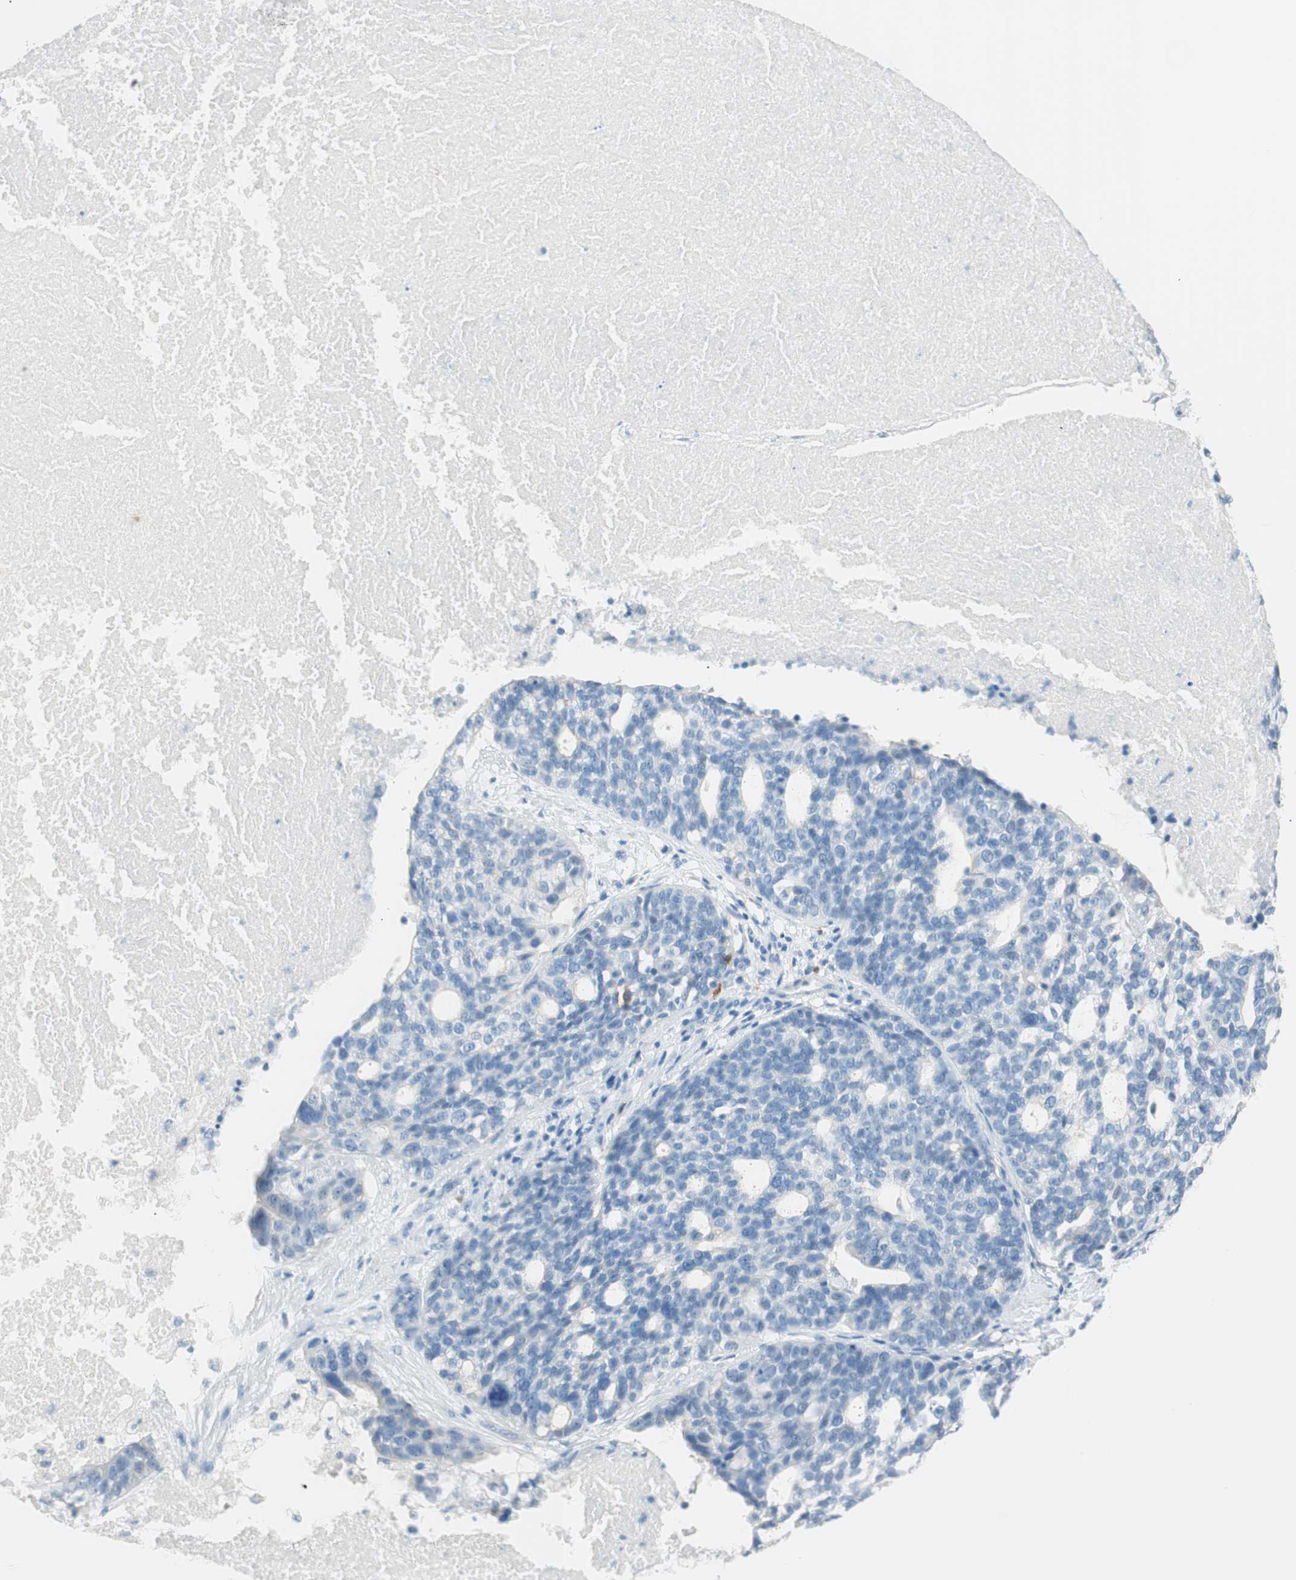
{"staining": {"intensity": "negative", "quantity": "none", "location": "none"}, "tissue": "ovarian cancer", "cell_type": "Tumor cells", "image_type": "cancer", "snomed": [{"axis": "morphology", "description": "Cystadenocarcinoma, serous, NOS"}, {"axis": "topography", "description": "Ovary"}], "caption": "Tumor cells show no significant positivity in ovarian cancer (serous cystadenocarcinoma).", "gene": "TNFRSF13C", "patient": {"sex": "female", "age": 59}}